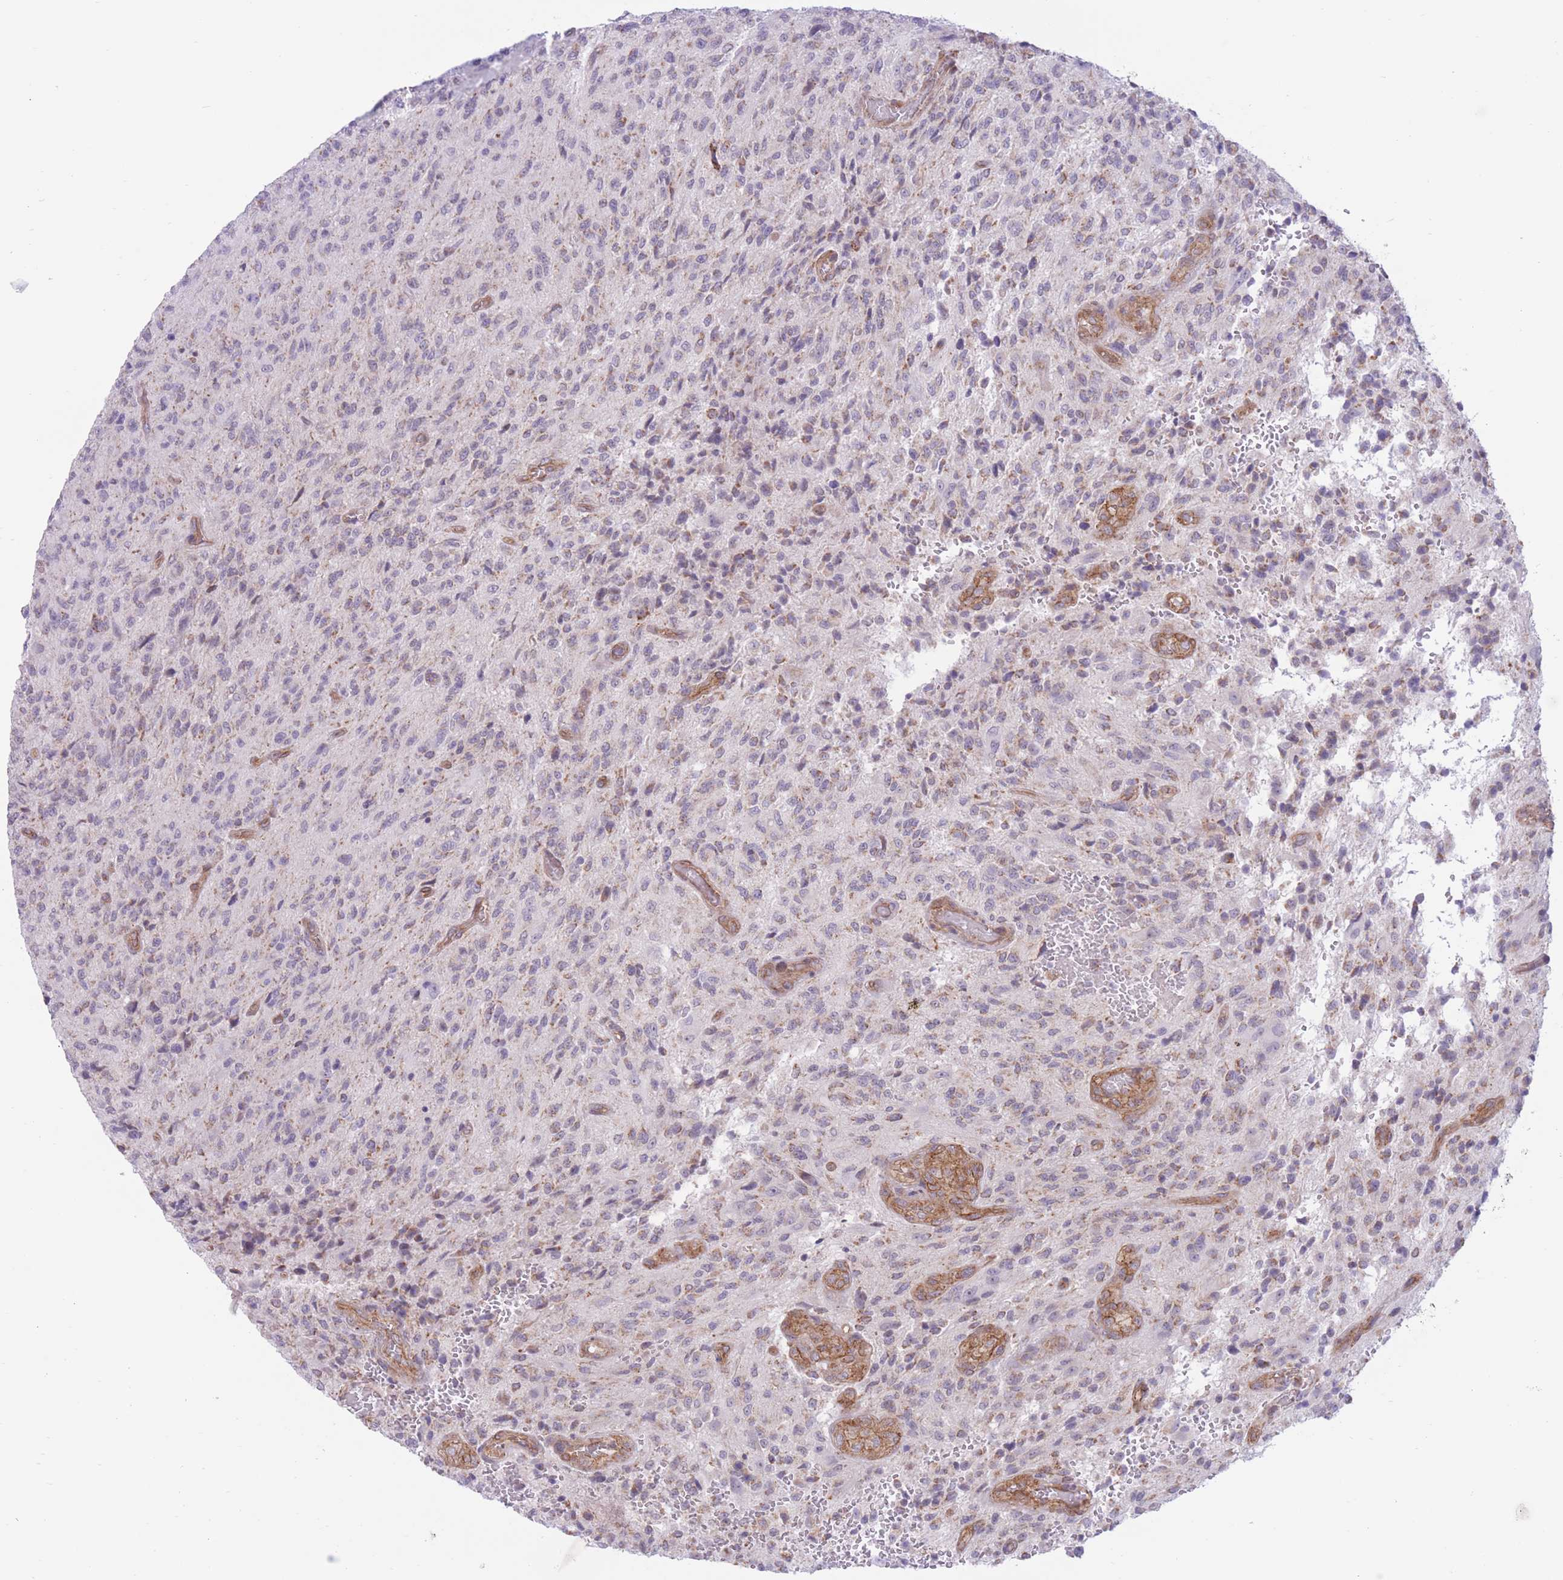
{"staining": {"intensity": "moderate", "quantity": "25%-75%", "location": "cytoplasmic/membranous"}, "tissue": "glioma", "cell_type": "Tumor cells", "image_type": "cancer", "snomed": [{"axis": "morphology", "description": "Normal tissue, NOS"}, {"axis": "morphology", "description": "Glioma, malignant, High grade"}, {"axis": "topography", "description": "Cerebral cortex"}], "caption": "Immunohistochemical staining of malignant glioma (high-grade) reveals medium levels of moderate cytoplasmic/membranous protein expression in approximately 25%-75% of tumor cells.", "gene": "MRPS31", "patient": {"sex": "male", "age": 56}}